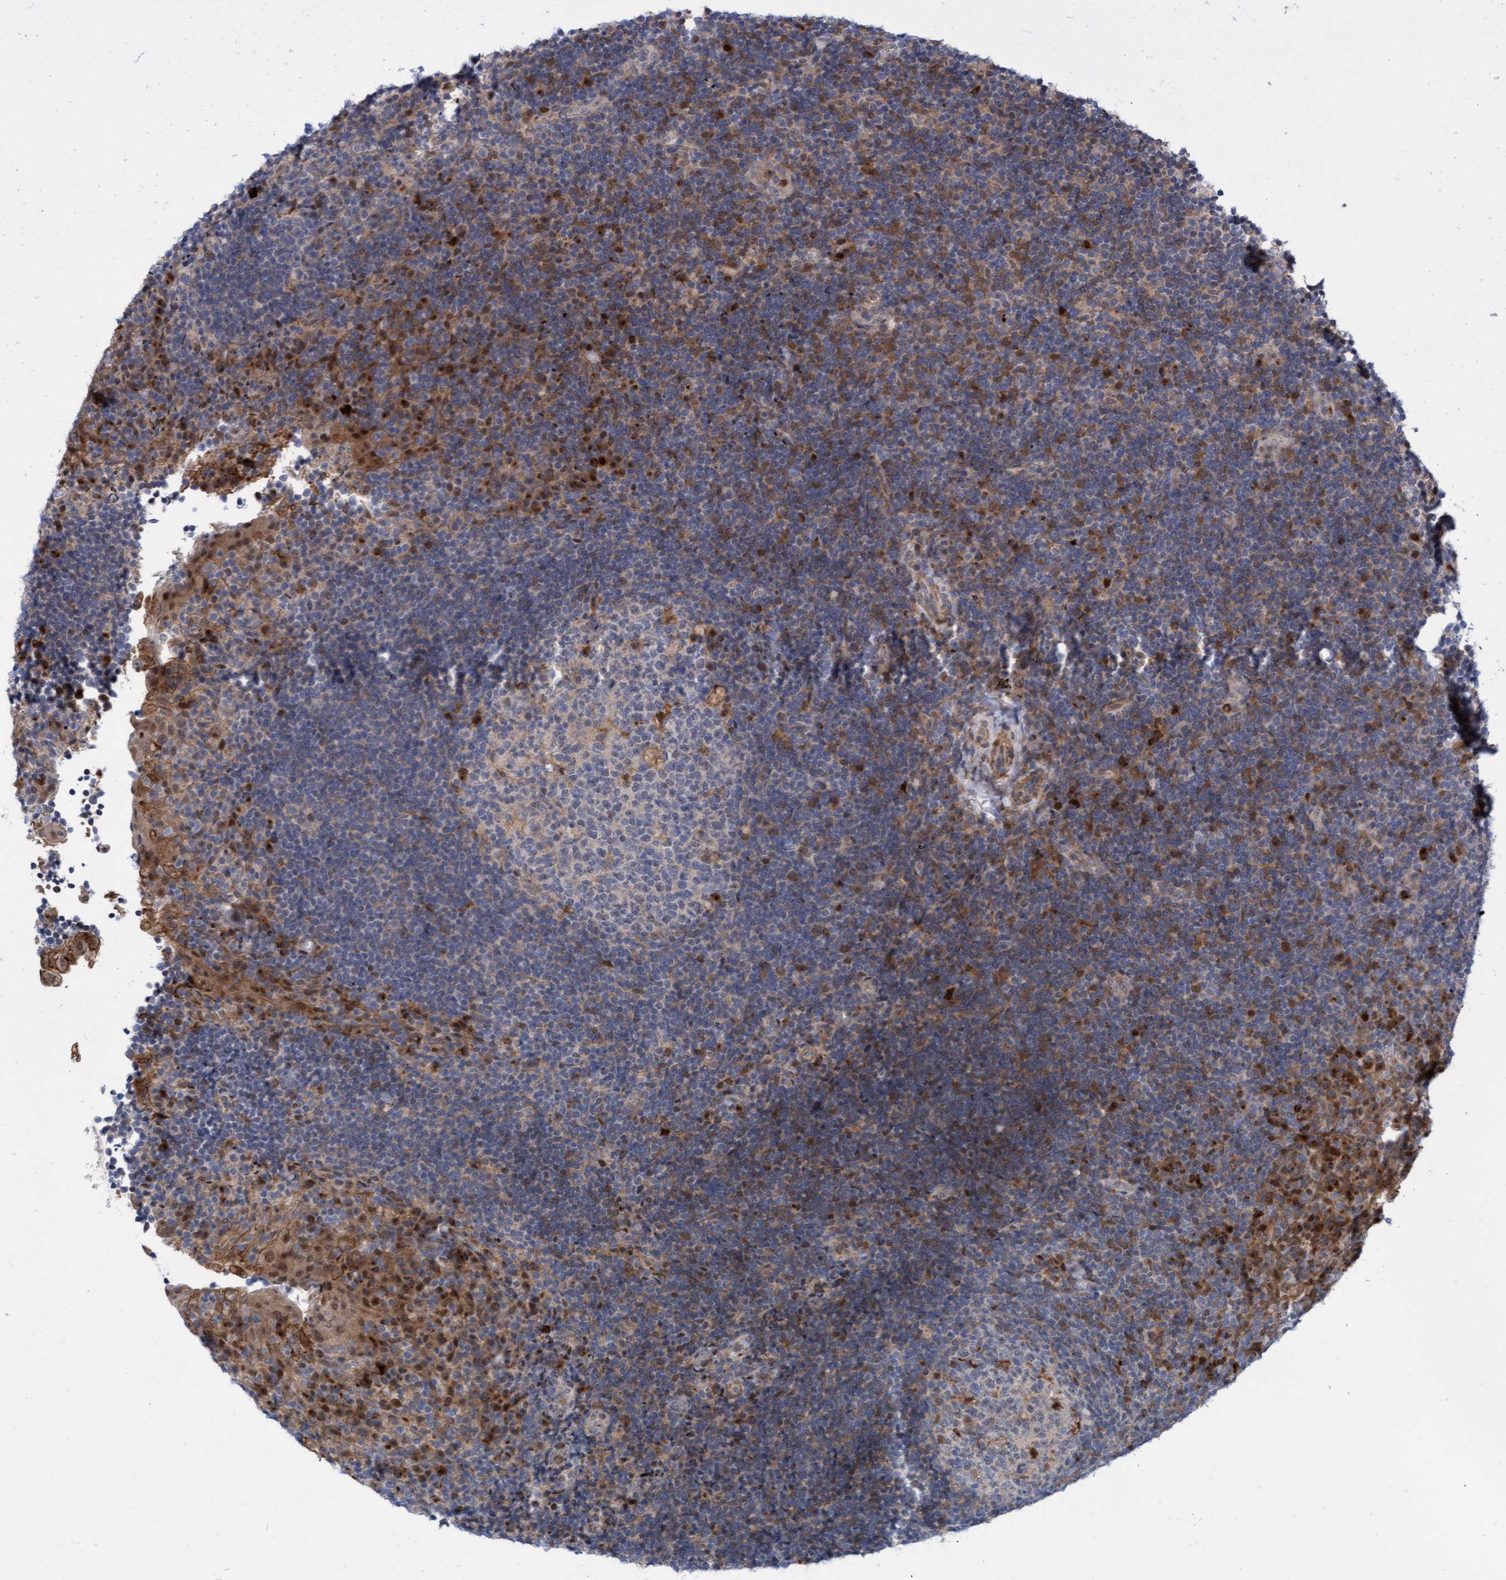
{"staining": {"intensity": "moderate", "quantity": "<25%", "location": "cytoplasmic/membranous"}, "tissue": "lymphoma", "cell_type": "Tumor cells", "image_type": "cancer", "snomed": [{"axis": "morphology", "description": "Malignant lymphoma, non-Hodgkin's type, High grade"}, {"axis": "topography", "description": "Tonsil"}], "caption": "Lymphoma stained for a protein displays moderate cytoplasmic/membranous positivity in tumor cells. Using DAB (3,3'-diaminobenzidine) (brown) and hematoxylin (blue) stains, captured at high magnification using brightfield microscopy.", "gene": "RAP1GAP2", "patient": {"sex": "female", "age": 36}}